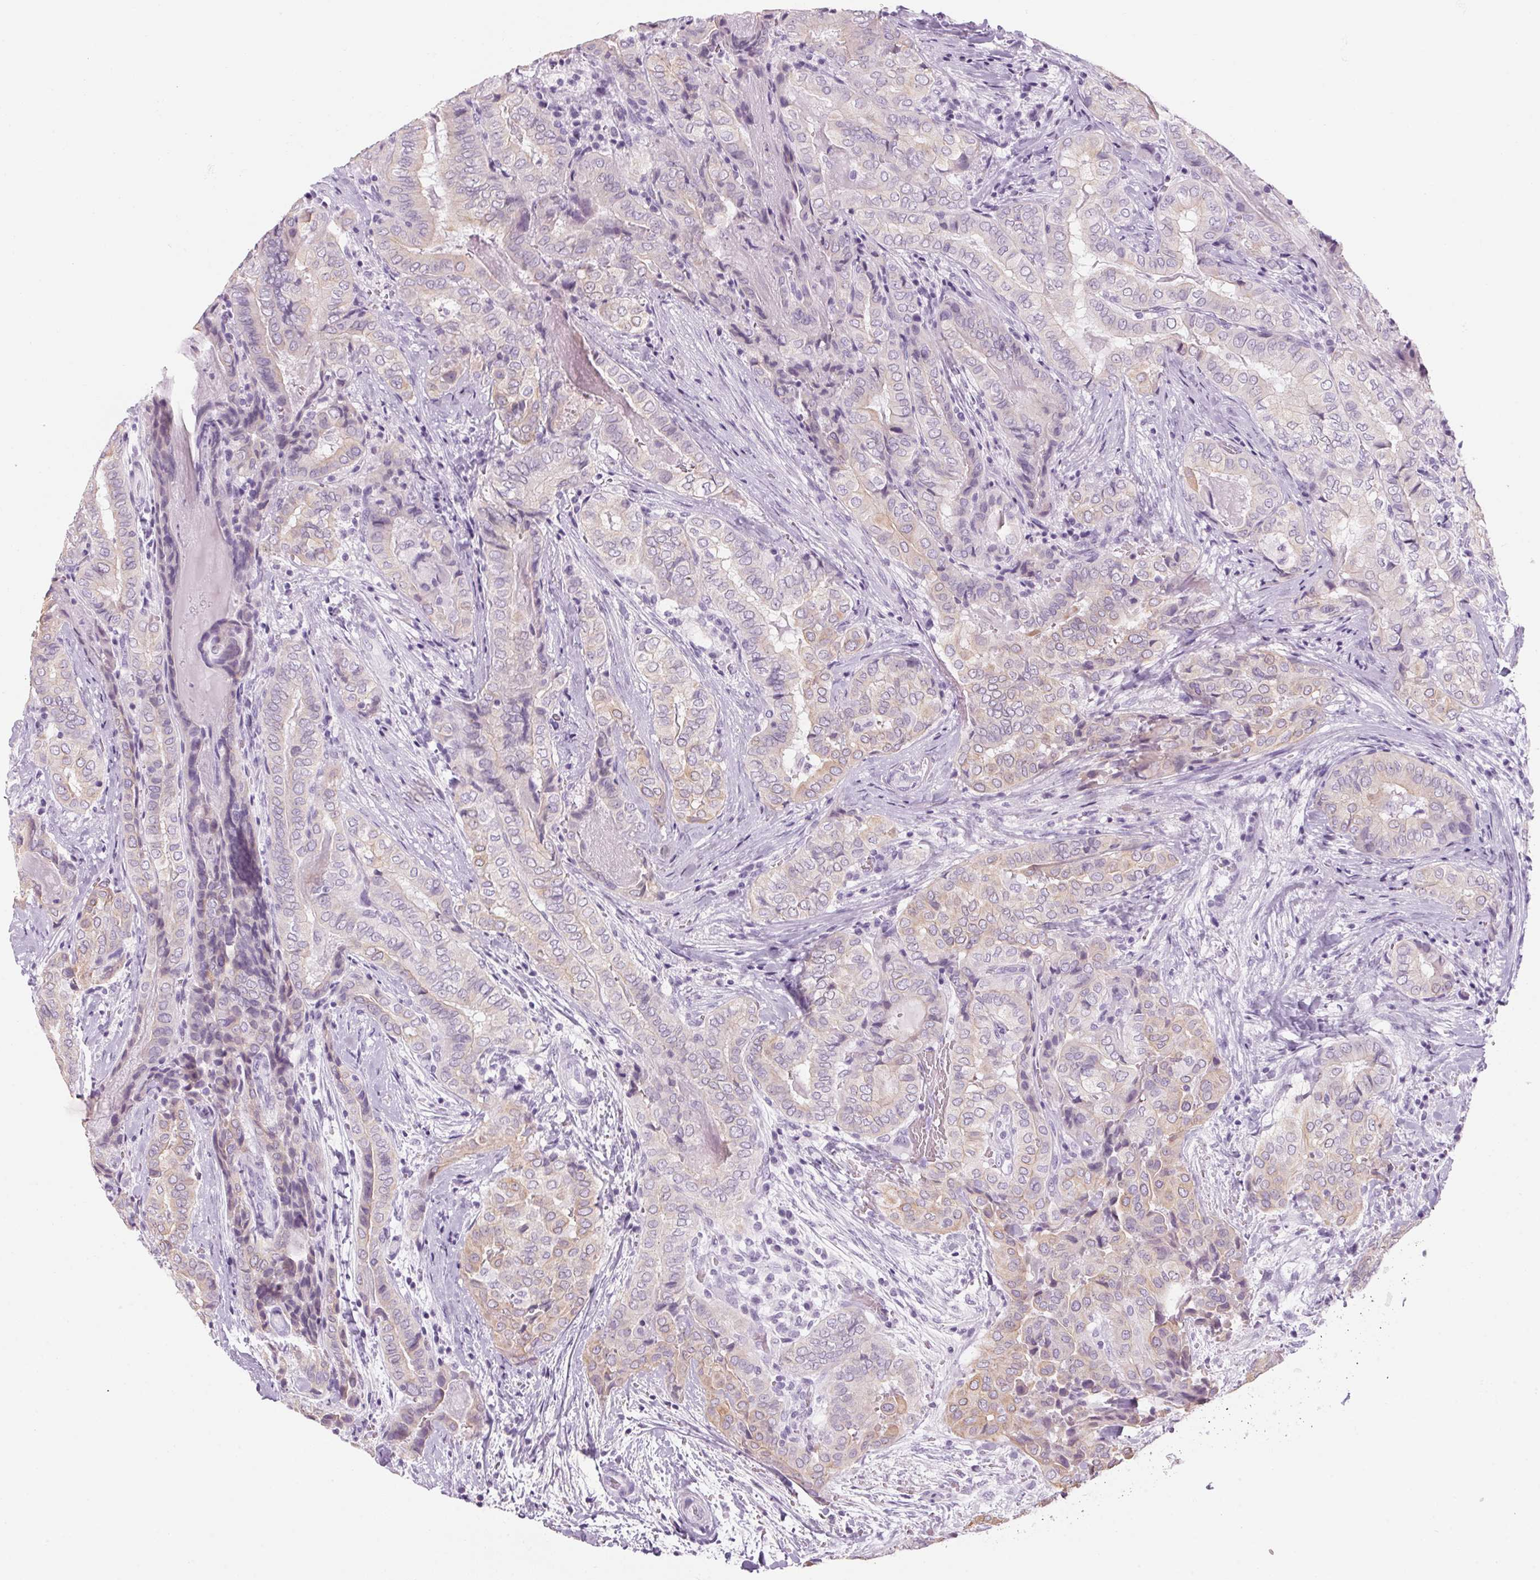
{"staining": {"intensity": "weak", "quantity": "<25%", "location": "cytoplasmic/membranous"}, "tissue": "thyroid cancer", "cell_type": "Tumor cells", "image_type": "cancer", "snomed": [{"axis": "morphology", "description": "Papillary adenocarcinoma, NOS"}, {"axis": "topography", "description": "Thyroid gland"}], "caption": "Immunohistochemical staining of thyroid cancer (papillary adenocarcinoma) reveals no significant positivity in tumor cells. Nuclei are stained in blue.", "gene": "RPTN", "patient": {"sex": "female", "age": 61}}